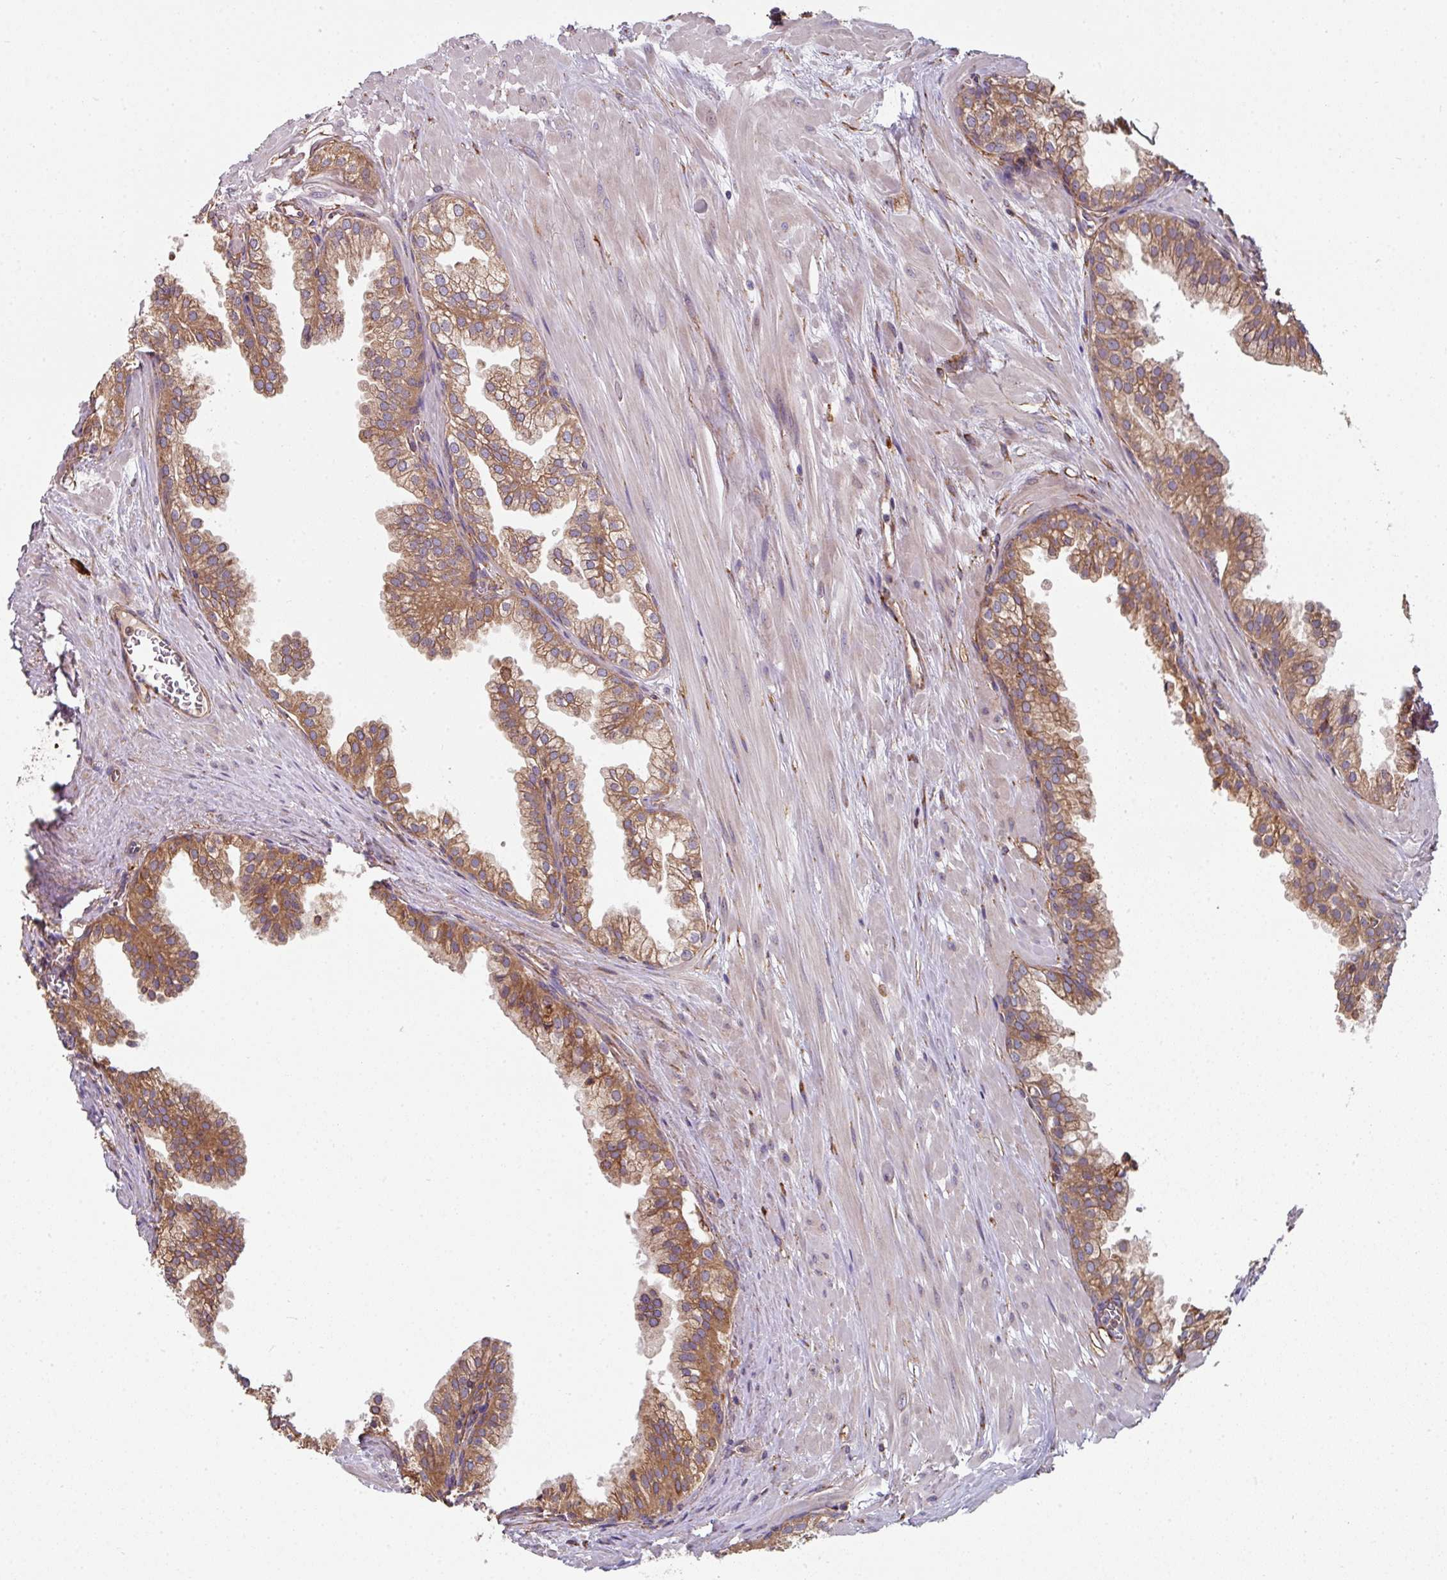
{"staining": {"intensity": "moderate", "quantity": ">75%", "location": "cytoplasmic/membranous"}, "tissue": "prostate", "cell_type": "Glandular cells", "image_type": "normal", "snomed": [{"axis": "morphology", "description": "Normal tissue, NOS"}, {"axis": "topography", "description": "Prostate"}, {"axis": "topography", "description": "Peripheral nerve tissue"}], "caption": "High-magnification brightfield microscopy of normal prostate stained with DAB (3,3'-diaminobenzidine) (brown) and counterstained with hematoxylin (blue). glandular cells exhibit moderate cytoplasmic/membranous expression is appreciated in approximately>75% of cells.", "gene": "FAT4", "patient": {"sex": "male", "age": 55}}